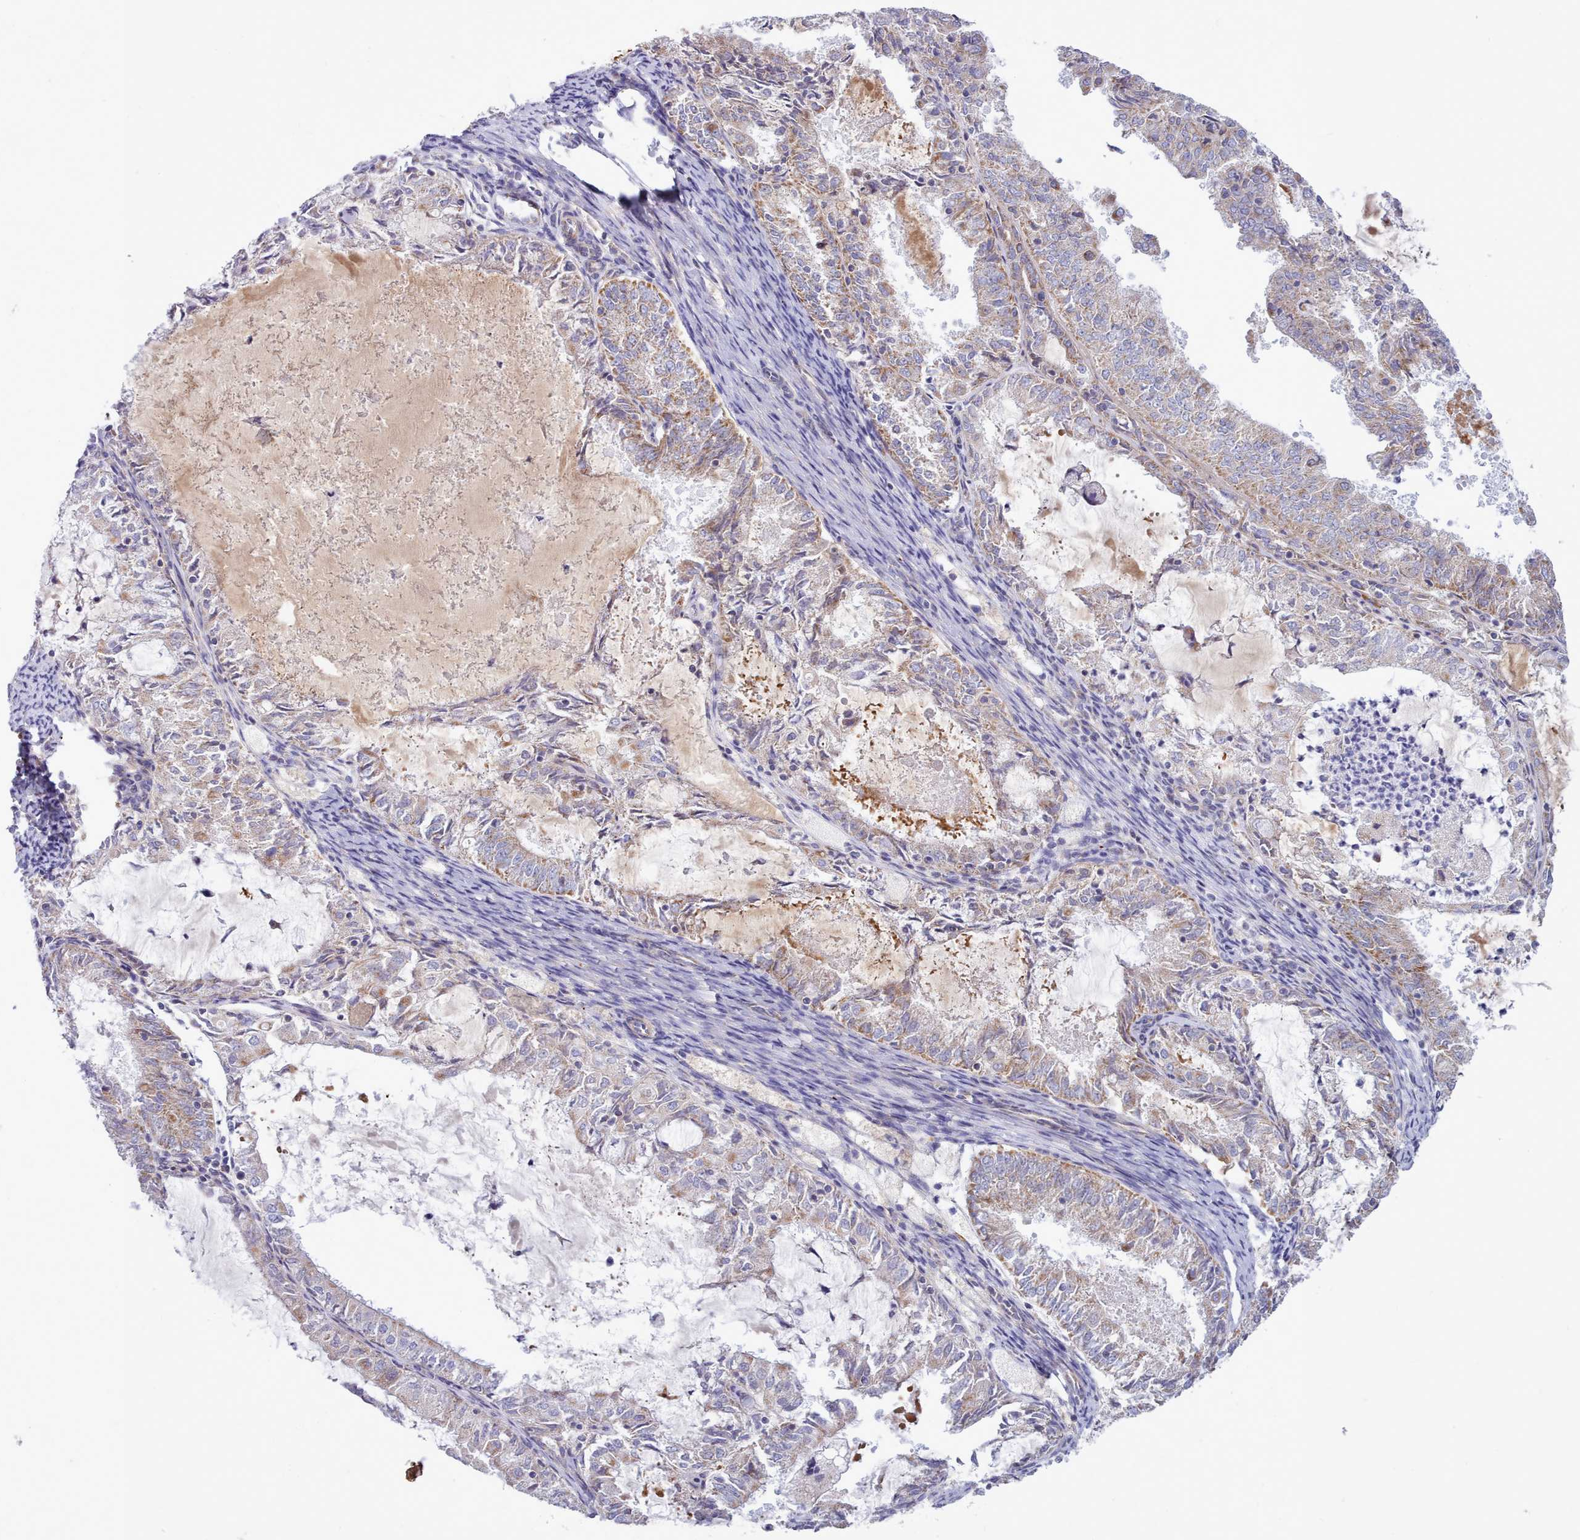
{"staining": {"intensity": "weak", "quantity": "25%-75%", "location": "cytoplasmic/membranous"}, "tissue": "endometrial cancer", "cell_type": "Tumor cells", "image_type": "cancer", "snomed": [{"axis": "morphology", "description": "Adenocarcinoma, NOS"}, {"axis": "topography", "description": "Endometrium"}], "caption": "IHC histopathology image of endometrial adenocarcinoma stained for a protein (brown), which displays low levels of weak cytoplasmic/membranous expression in about 25%-75% of tumor cells.", "gene": "MRPL21", "patient": {"sex": "female", "age": 57}}